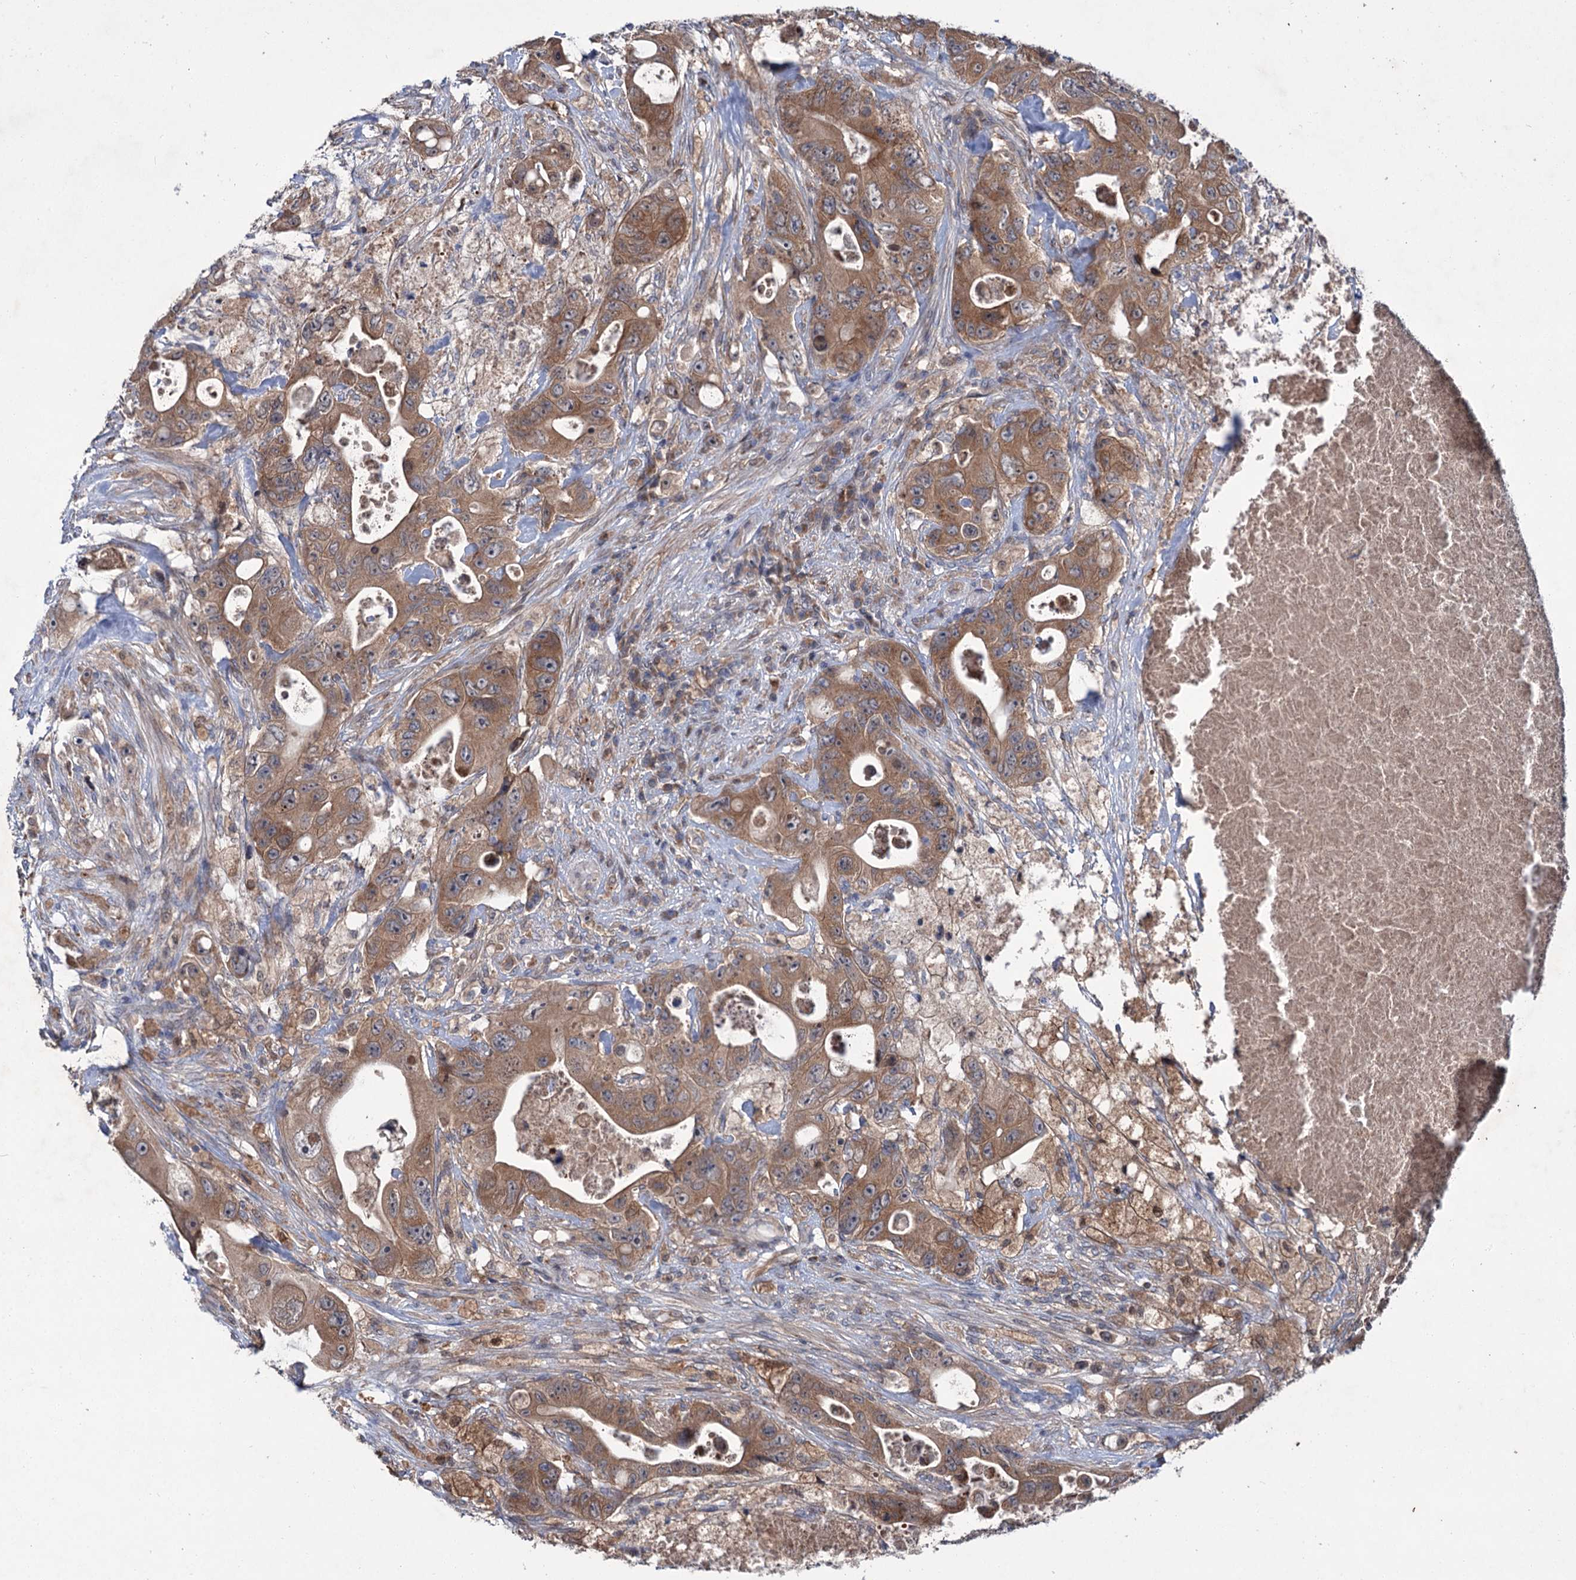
{"staining": {"intensity": "moderate", "quantity": ">75%", "location": "cytoplasmic/membranous"}, "tissue": "colorectal cancer", "cell_type": "Tumor cells", "image_type": "cancer", "snomed": [{"axis": "morphology", "description": "Adenocarcinoma, NOS"}, {"axis": "topography", "description": "Colon"}], "caption": "Colorectal cancer (adenocarcinoma) tissue demonstrates moderate cytoplasmic/membranous expression in about >75% of tumor cells", "gene": "PTPN3", "patient": {"sex": "female", "age": 46}}